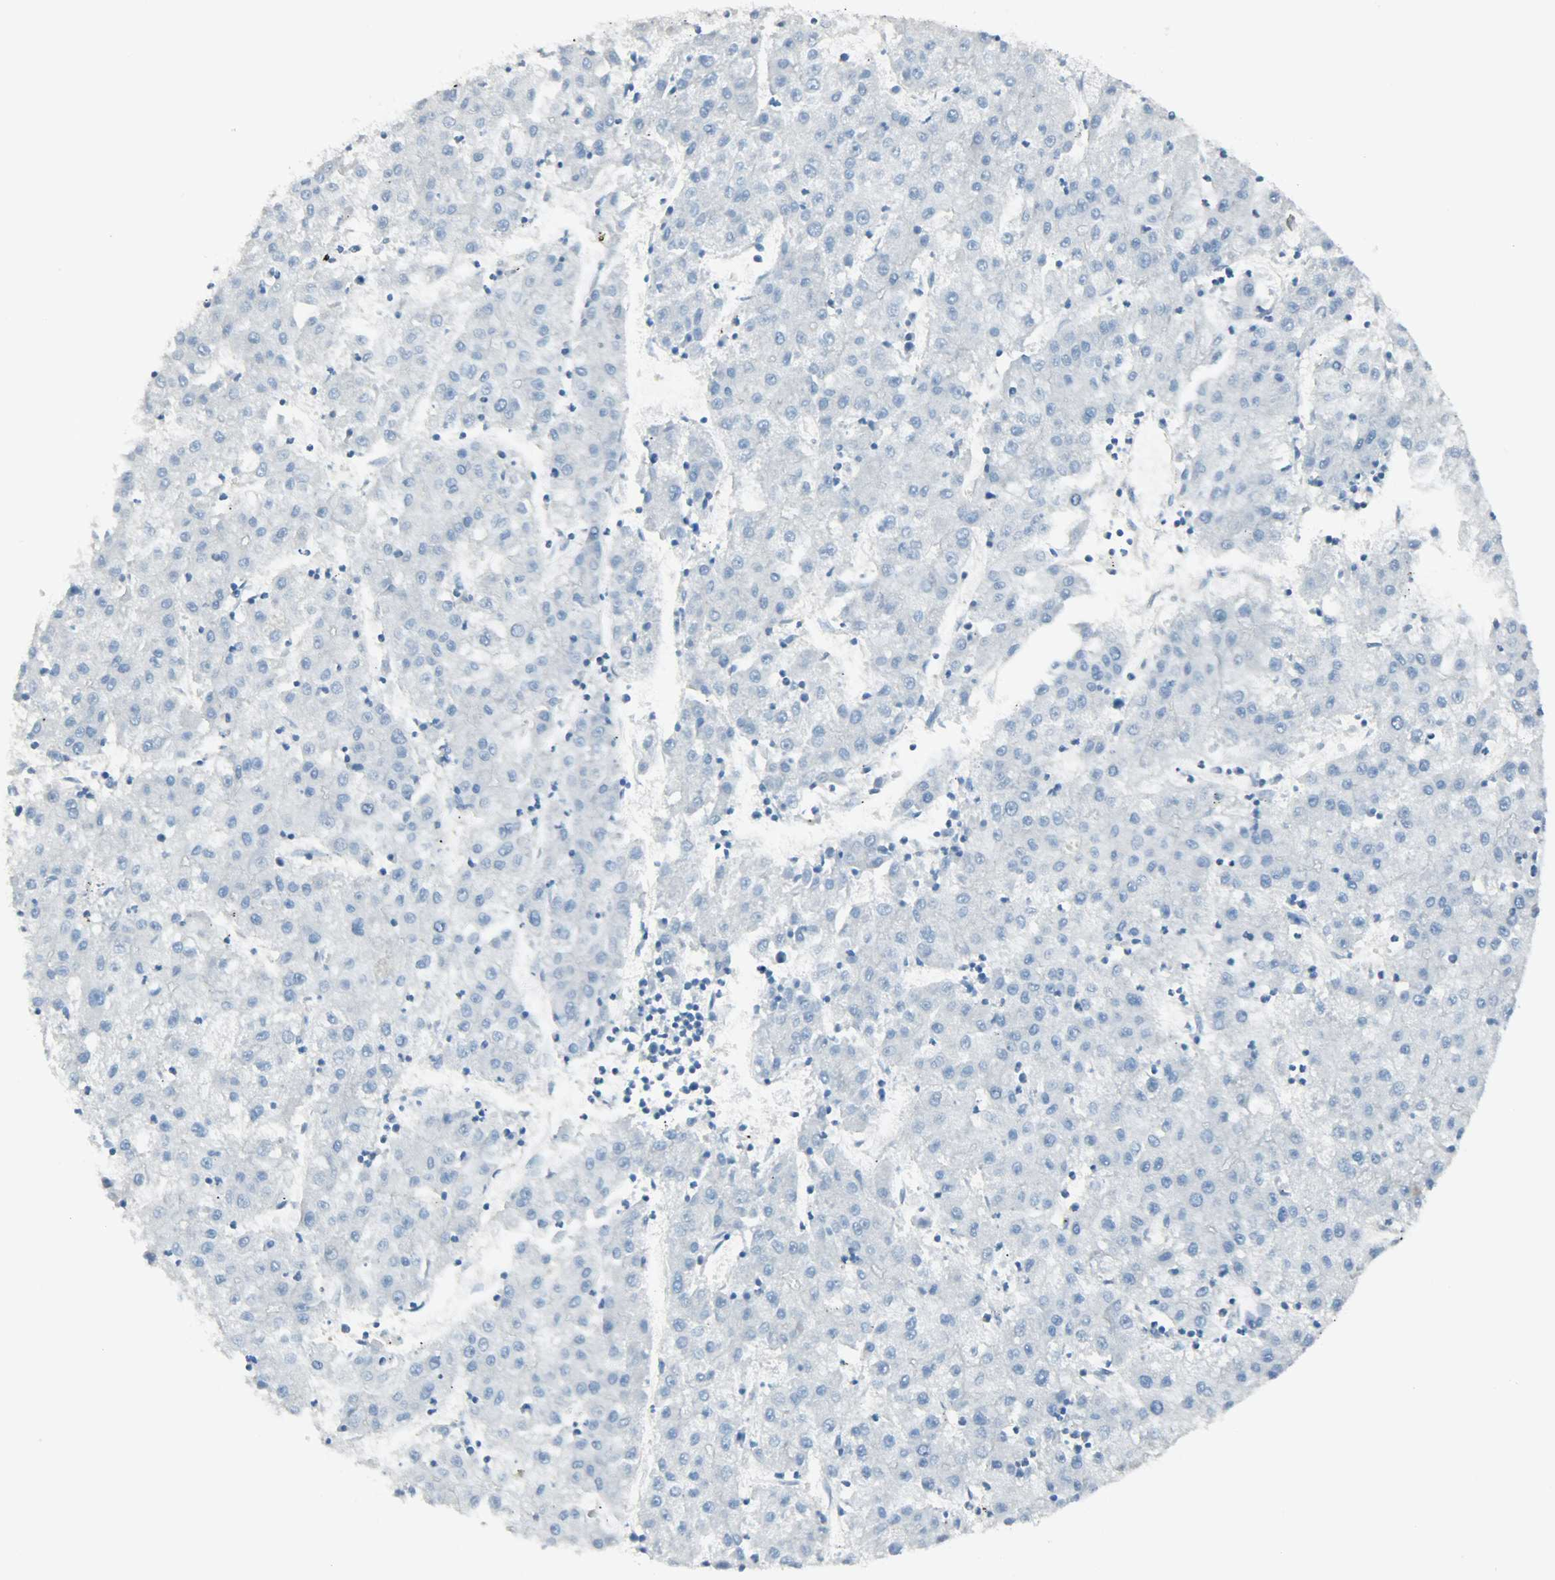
{"staining": {"intensity": "negative", "quantity": "none", "location": "none"}, "tissue": "liver cancer", "cell_type": "Tumor cells", "image_type": "cancer", "snomed": [{"axis": "morphology", "description": "Carcinoma, Hepatocellular, NOS"}, {"axis": "topography", "description": "Liver"}], "caption": "Tumor cells are negative for brown protein staining in liver hepatocellular carcinoma.", "gene": "TSC22D2", "patient": {"sex": "male", "age": 72}}